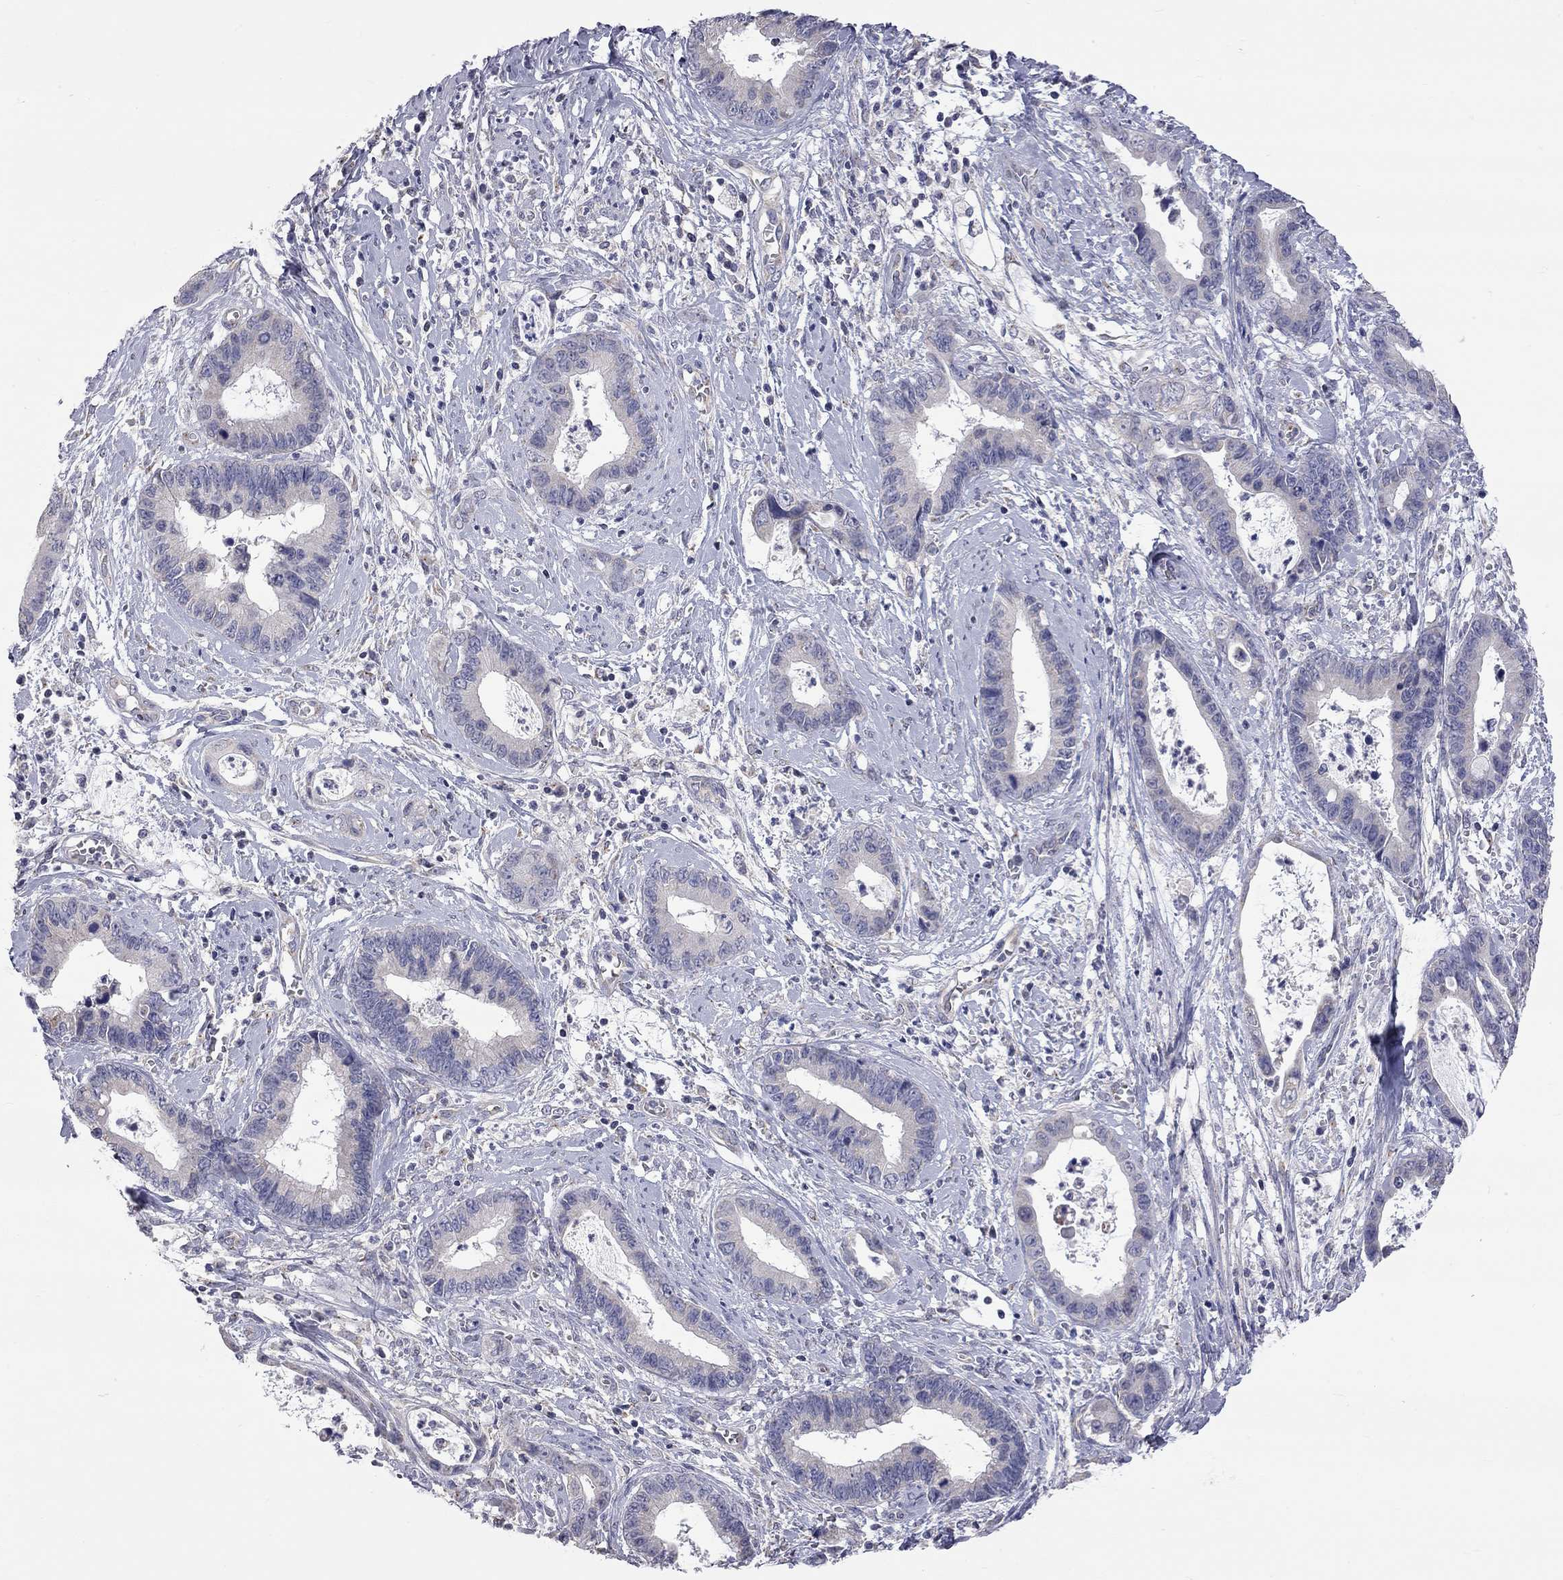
{"staining": {"intensity": "negative", "quantity": "none", "location": "none"}, "tissue": "cervical cancer", "cell_type": "Tumor cells", "image_type": "cancer", "snomed": [{"axis": "morphology", "description": "Adenocarcinoma, NOS"}, {"axis": "topography", "description": "Cervix"}], "caption": "DAB immunohistochemical staining of cervical cancer (adenocarcinoma) displays no significant positivity in tumor cells. (IHC, brightfield microscopy, high magnification).", "gene": "OPRK1", "patient": {"sex": "female", "age": 44}}